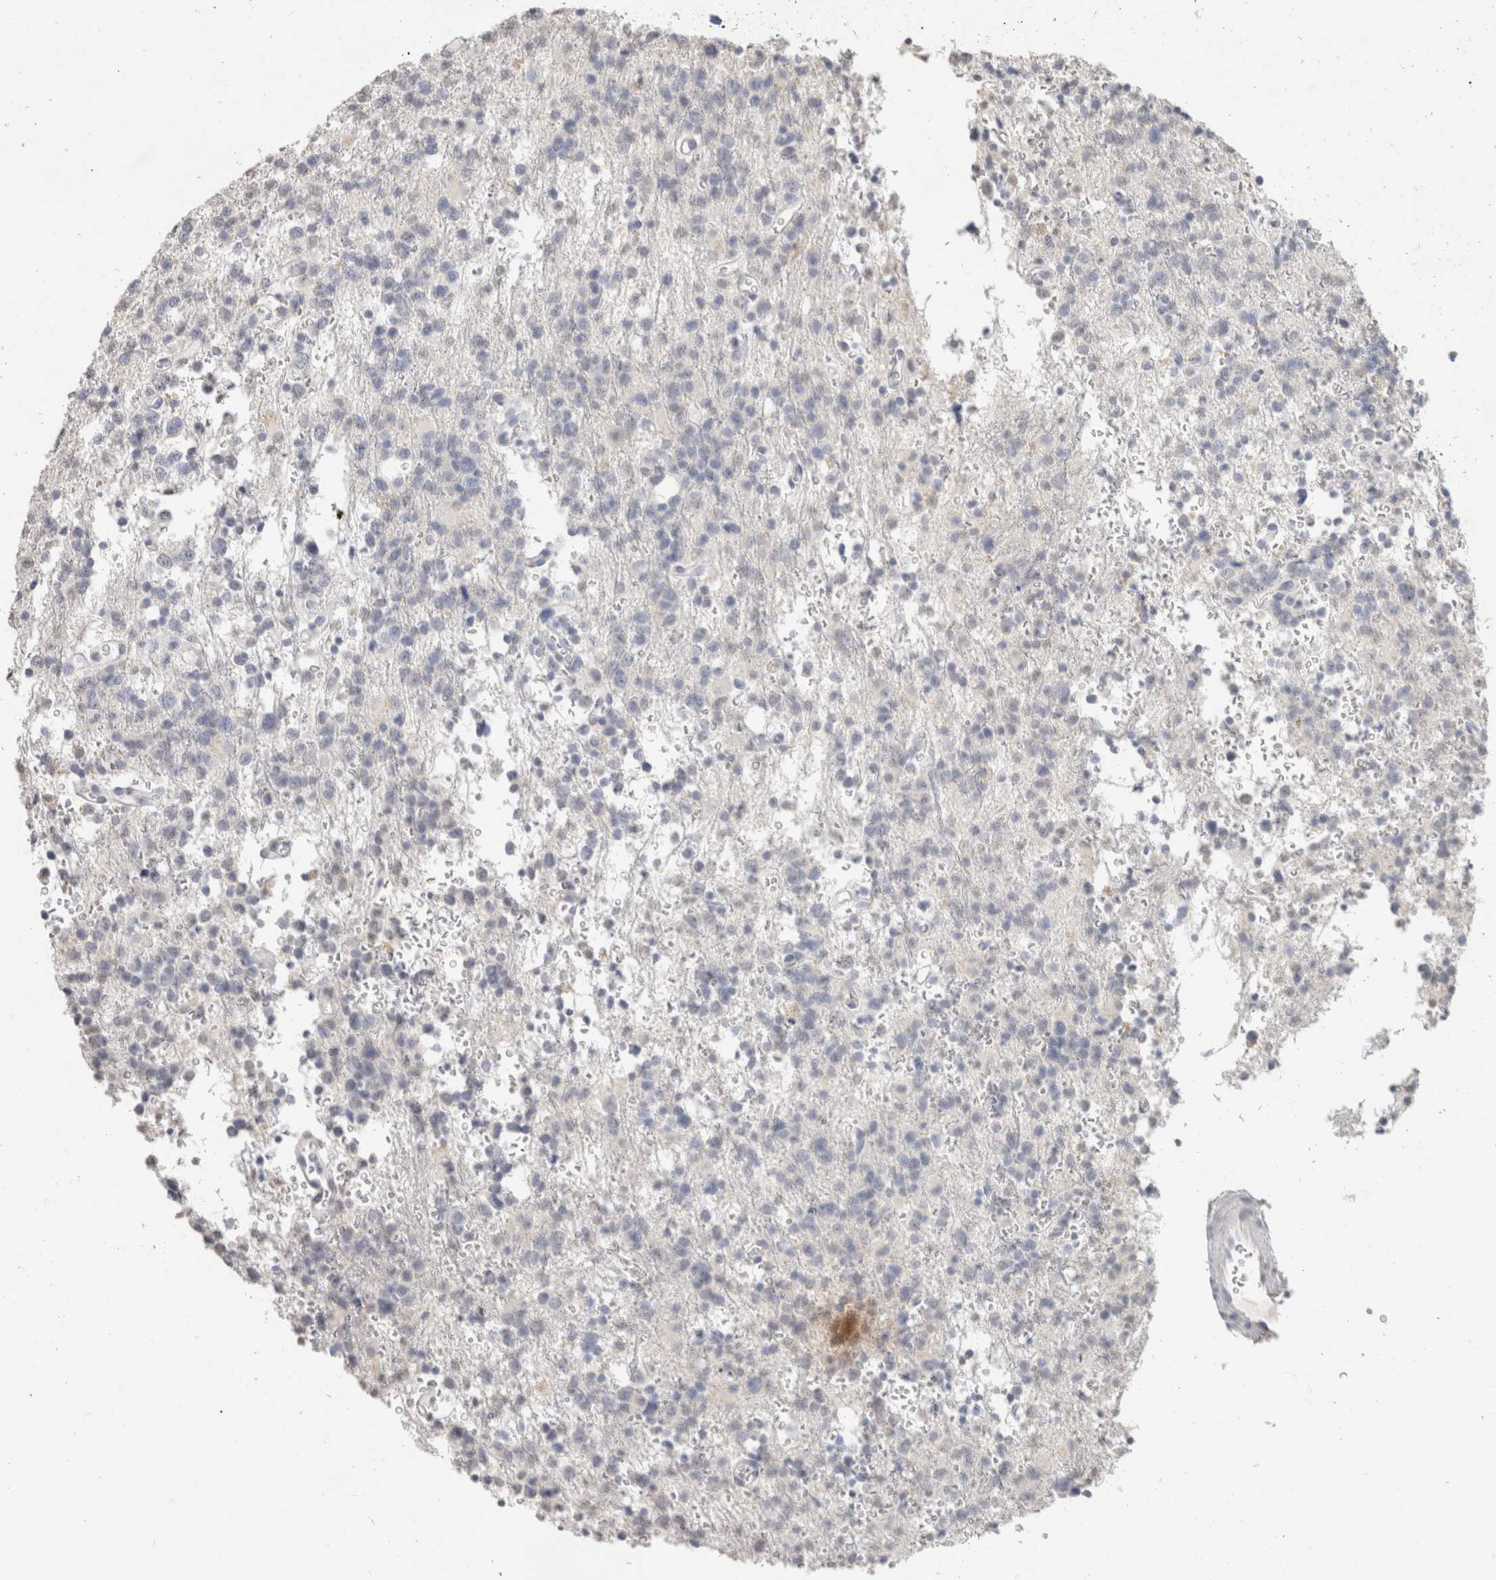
{"staining": {"intensity": "negative", "quantity": "none", "location": "none"}, "tissue": "glioma", "cell_type": "Tumor cells", "image_type": "cancer", "snomed": [{"axis": "morphology", "description": "Glioma, malignant, High grade"}, {"axis": "topography", "description": "Brain"}], "caption": "Immunohistochemistry of glioma displays no staining in tumor cells.", "gene": "CD80", "patient": {"sex": "female", "age": 62}}